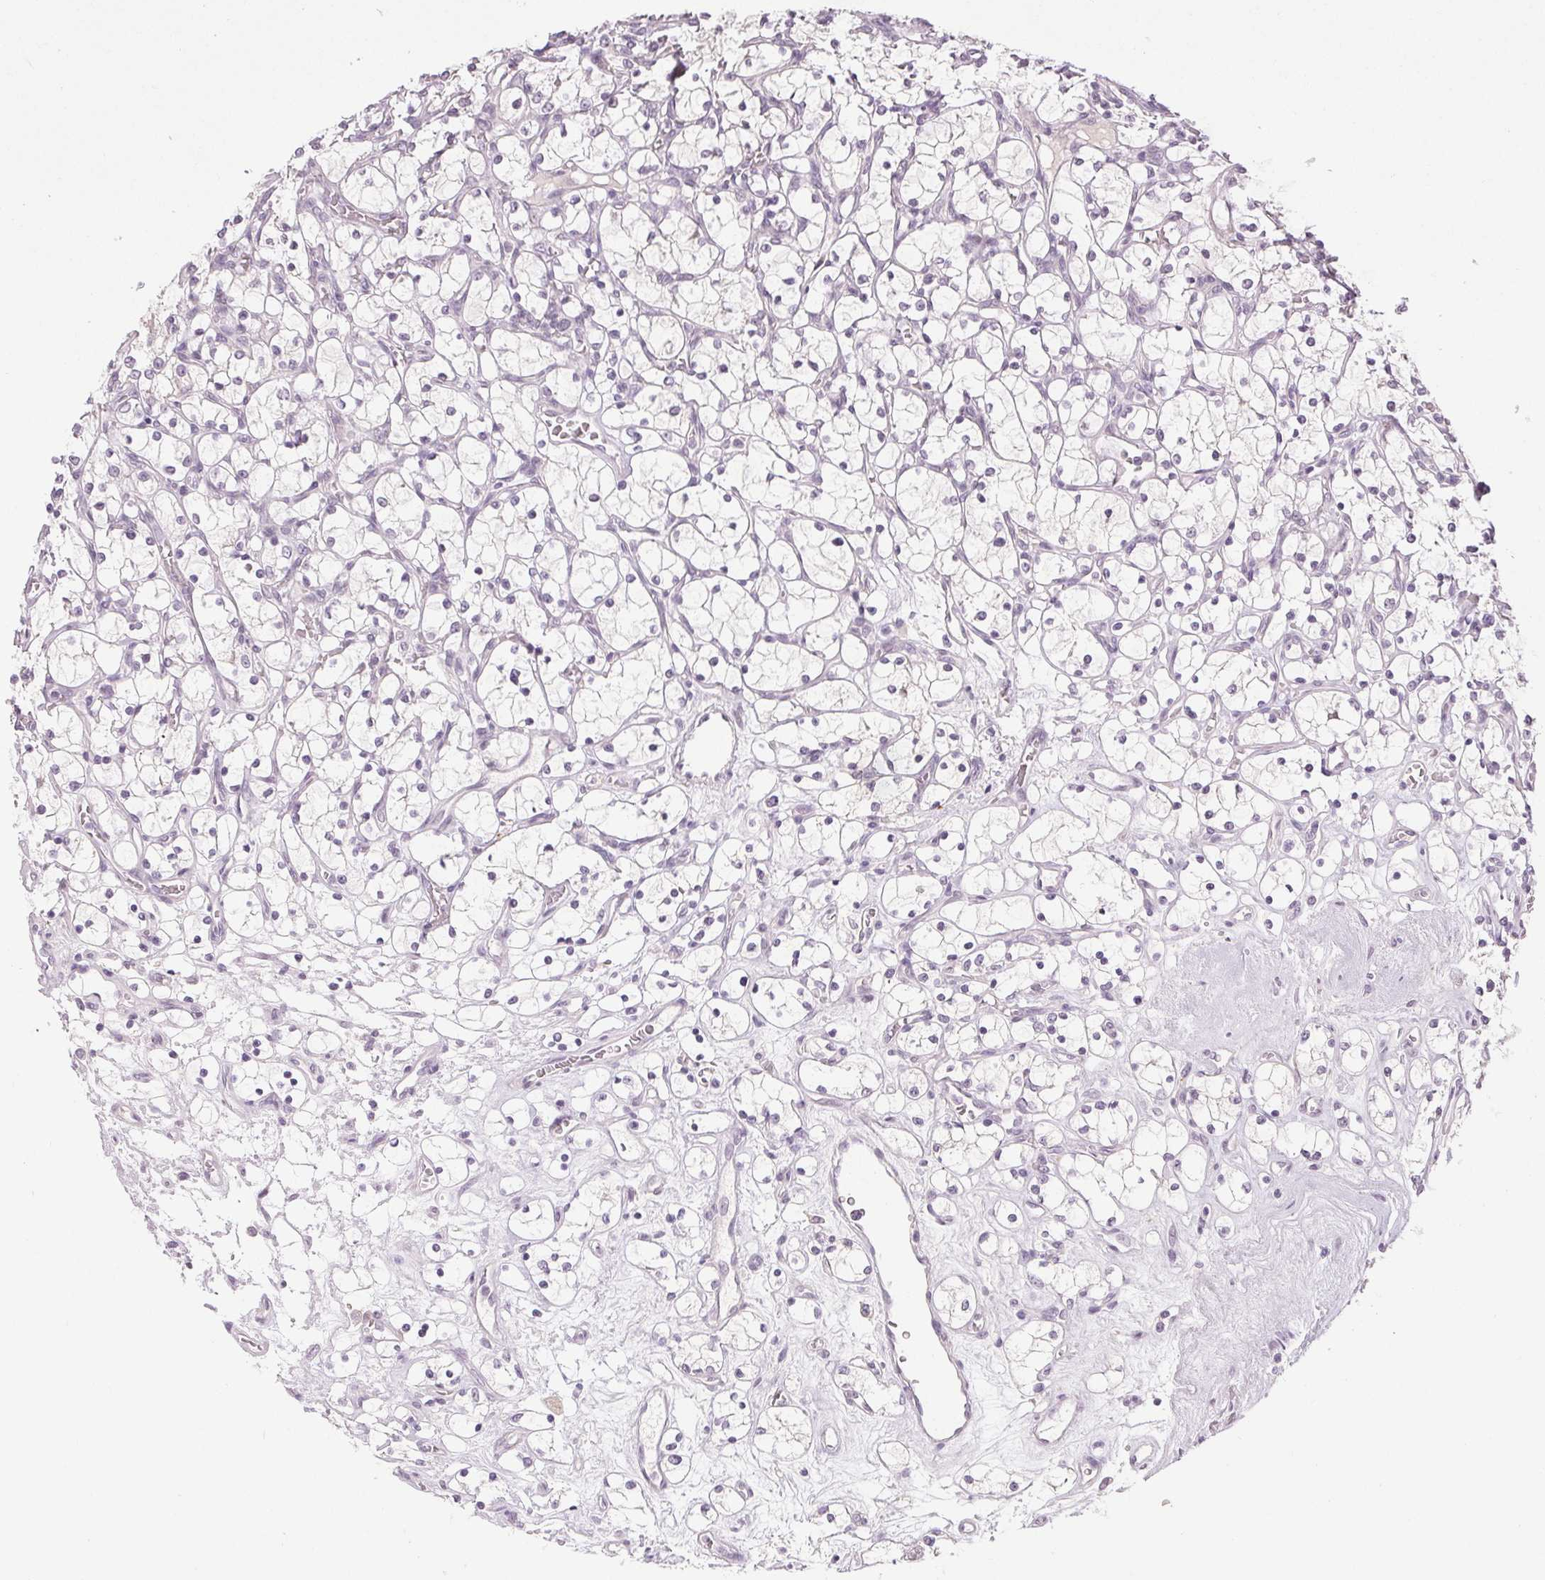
{"staining": {"intensity": "negative", "quantity": "none", "location": "none"}, "tissue": "renal cancer", "cell_type": "Tumor cells", "image_type": "cancer", "snomed": [{"axis": "morphology", "description": "Adenocarcinoma, NOS"}, {"axis": "topography", "description": "Kidney"}], "caption": "Immunohistochemistry of human renal adenocarcinoma exhibits no expression in tumor cells. (DAB (3,3'-diaminobenzidine) immunohistochemistry, high magnification).", "gene": "FAM168A", "patient": {"sex": "female", "age": 69}}